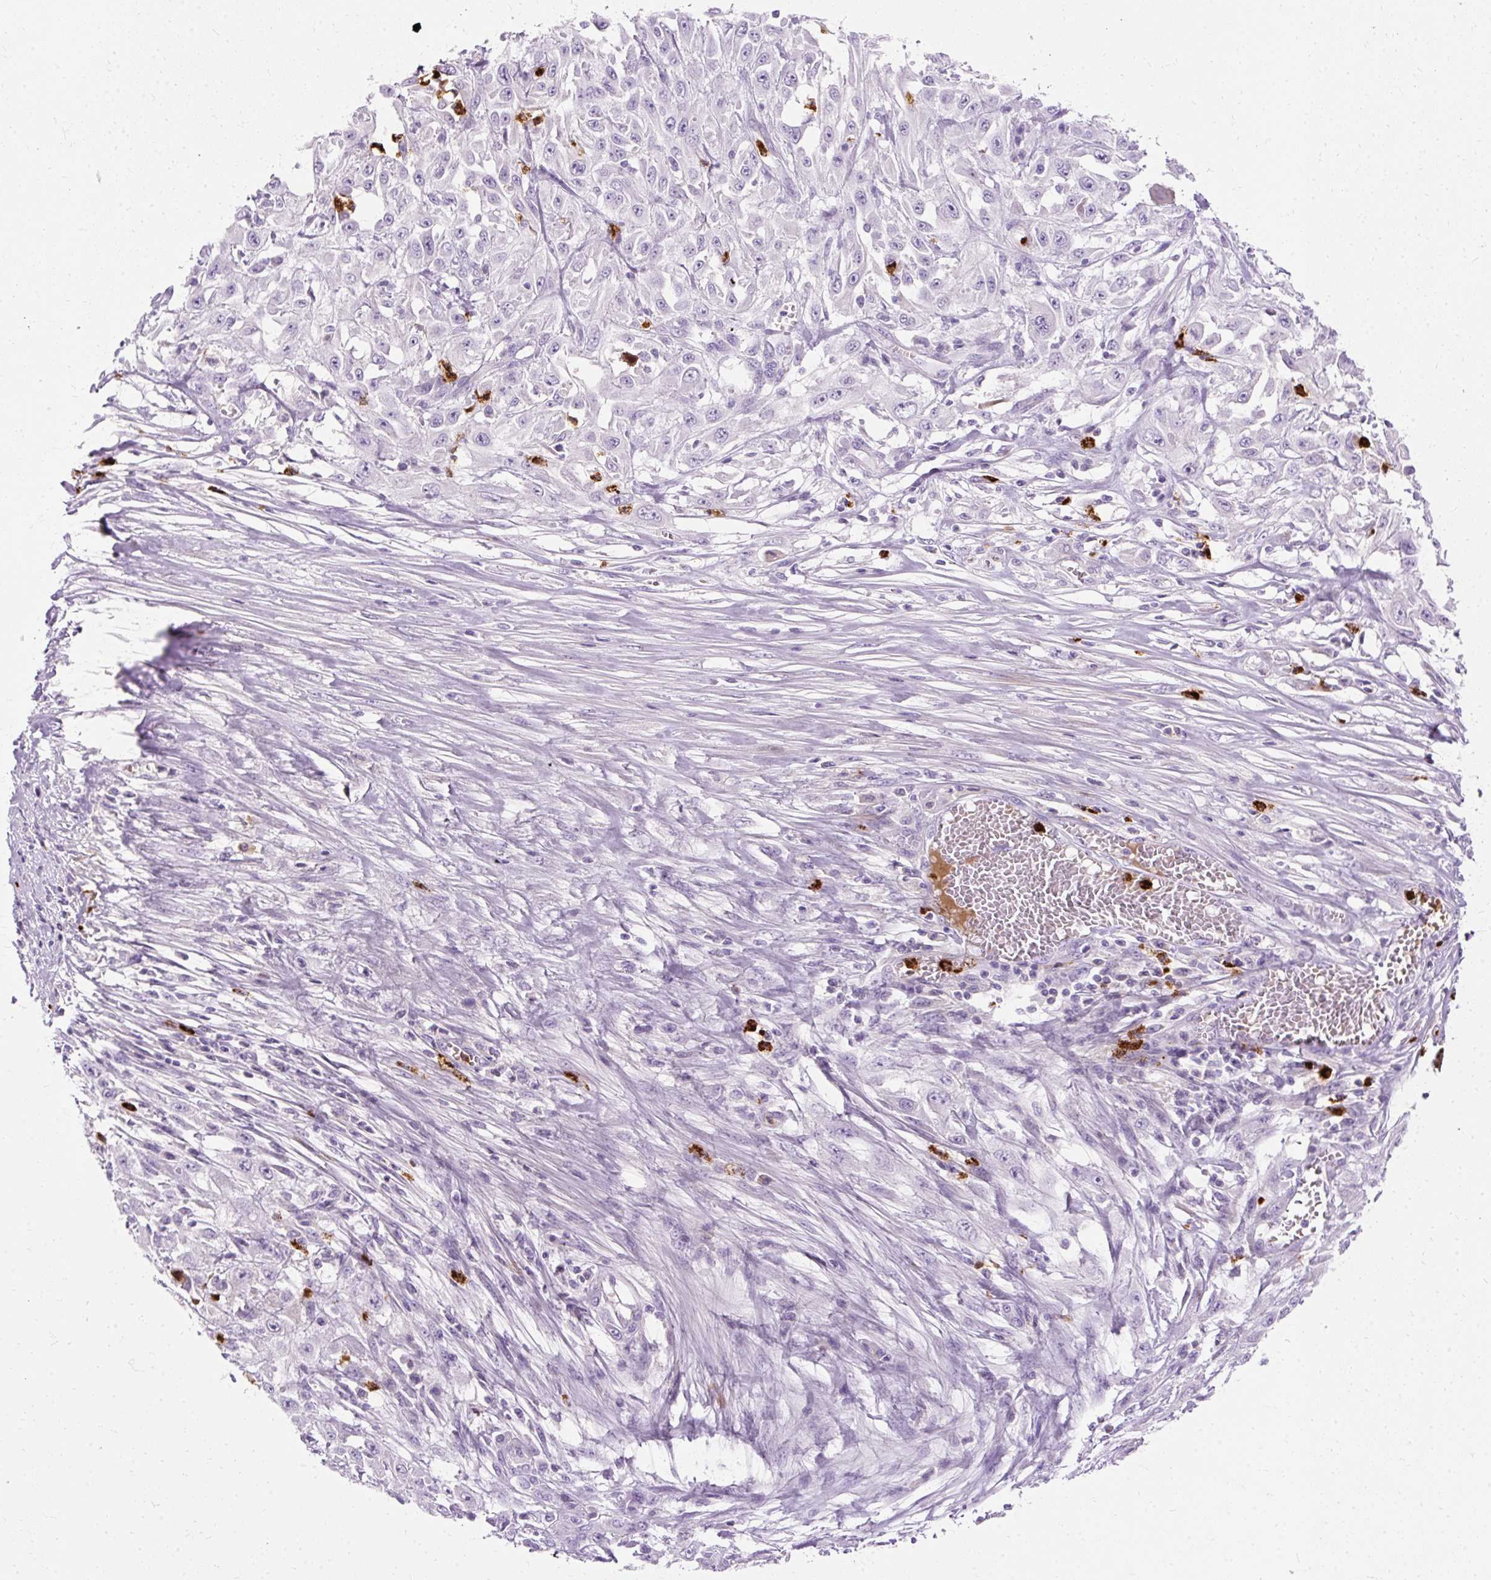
{"staining": {"intensity": "negative", "quantity": "none", "location": "none"}, "tissue": "skin cancer", "cell_type": "Tumor cells", "image_type": "cancer", "snomed": [{"axis": "morphology", "description": "Squamous cell carcinoma, NOS"}, {"axis": "morphology", "description": "Squamous cell carcinoma, metastatic, NOS"}, {"axis": "topography", "description": "Skin"}, {"axis": "topography", "description": "Lymph node"}], "caption": "Tumor cells are negative for brown protein staining in skin metastatic squamous cell carcinoma.", "gene": "DEFA1", "patient": {"sex": "male", "age": 75}}